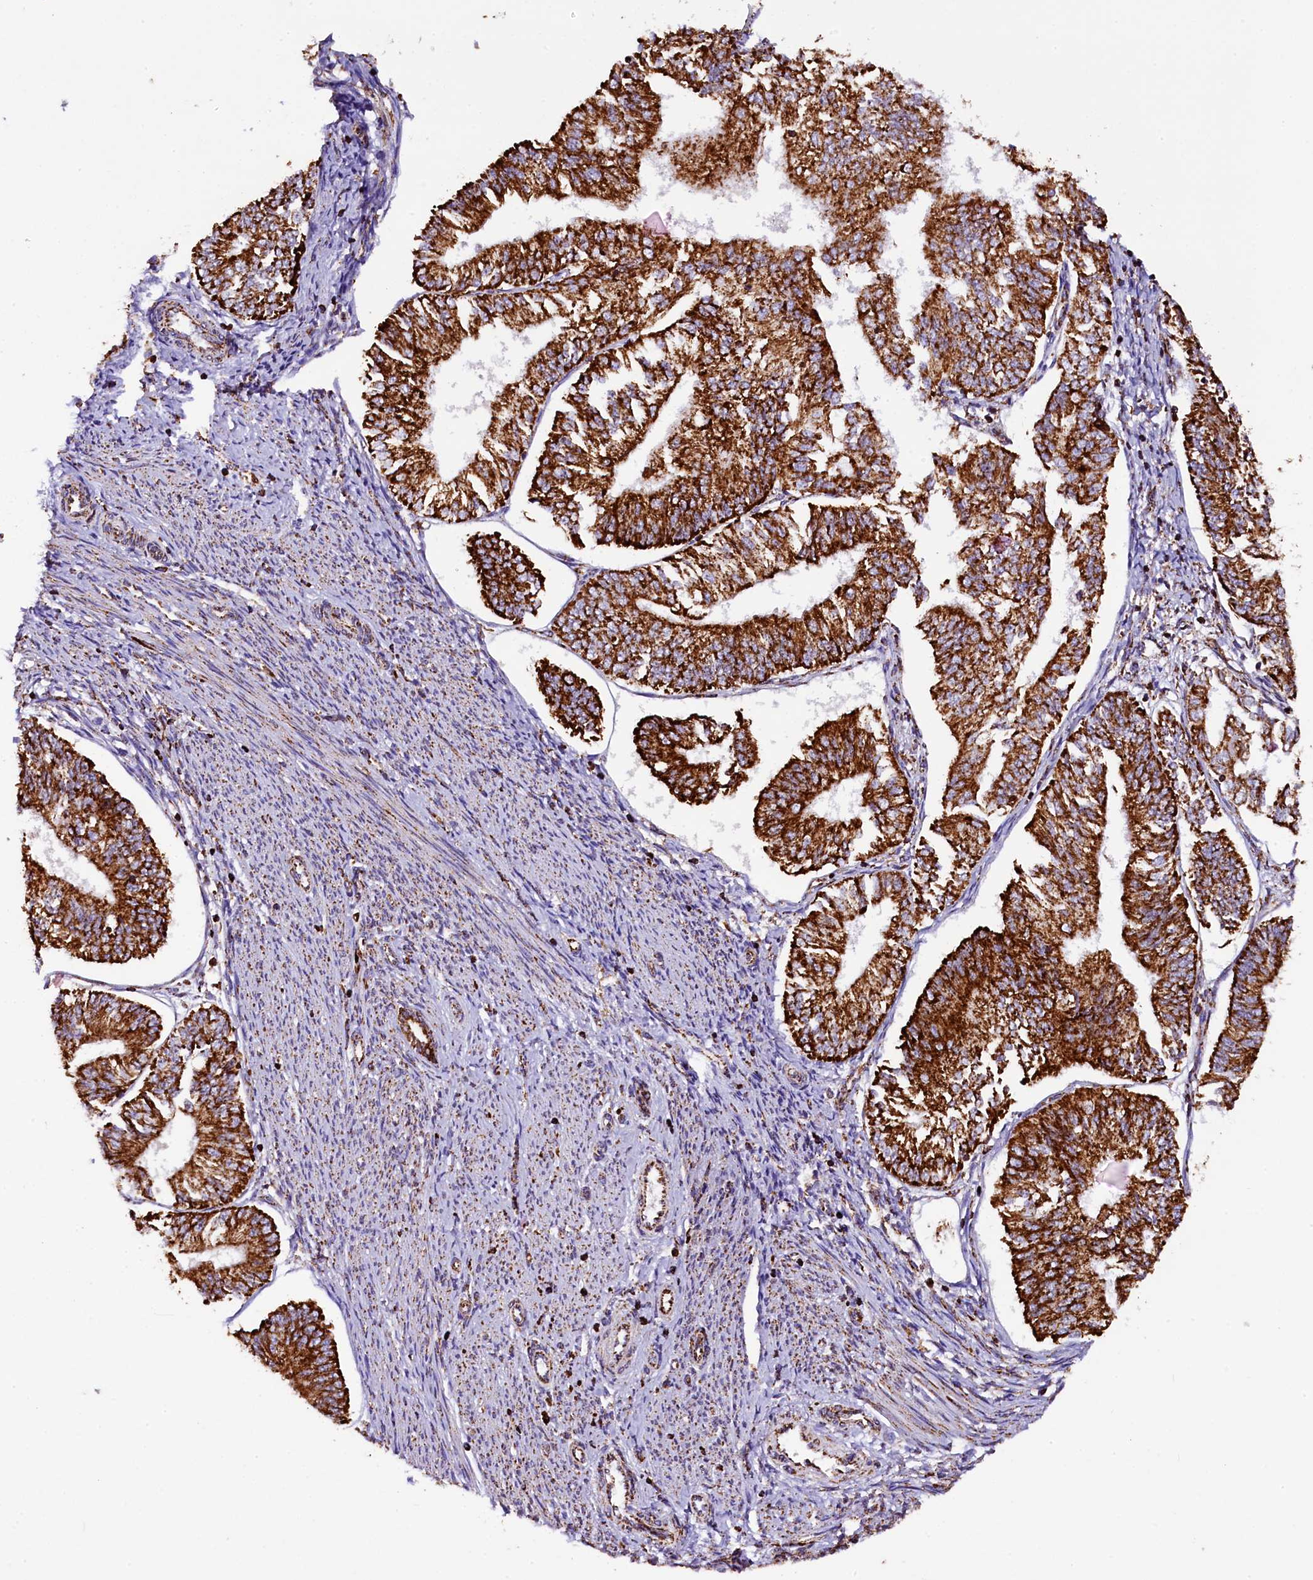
{"staining": {"intensity": "strong", "quantity": ">75%", "location": "cytoplasmic/membranous"}, "tissue": "endometrial cancer", "cell_type": "Tumor cells", "image_type": "cancer", "snomed": [{"axis": "morphology", "description": "Adenocarcinoma, NOS"}, {"axis": "topography", "description": "Endometrium"}], "caption": "IHC micrograph of neoplastic tissue: endometrial cancer stained using IHC reveals high levels of strong protein expression localized specifically in the cytoplasmic/membranous of tumor cells, appearing as a cytoplasmic/membranous brown color.", "gene": "KLC2", "patient": {"sex": "female", "age": 58}}